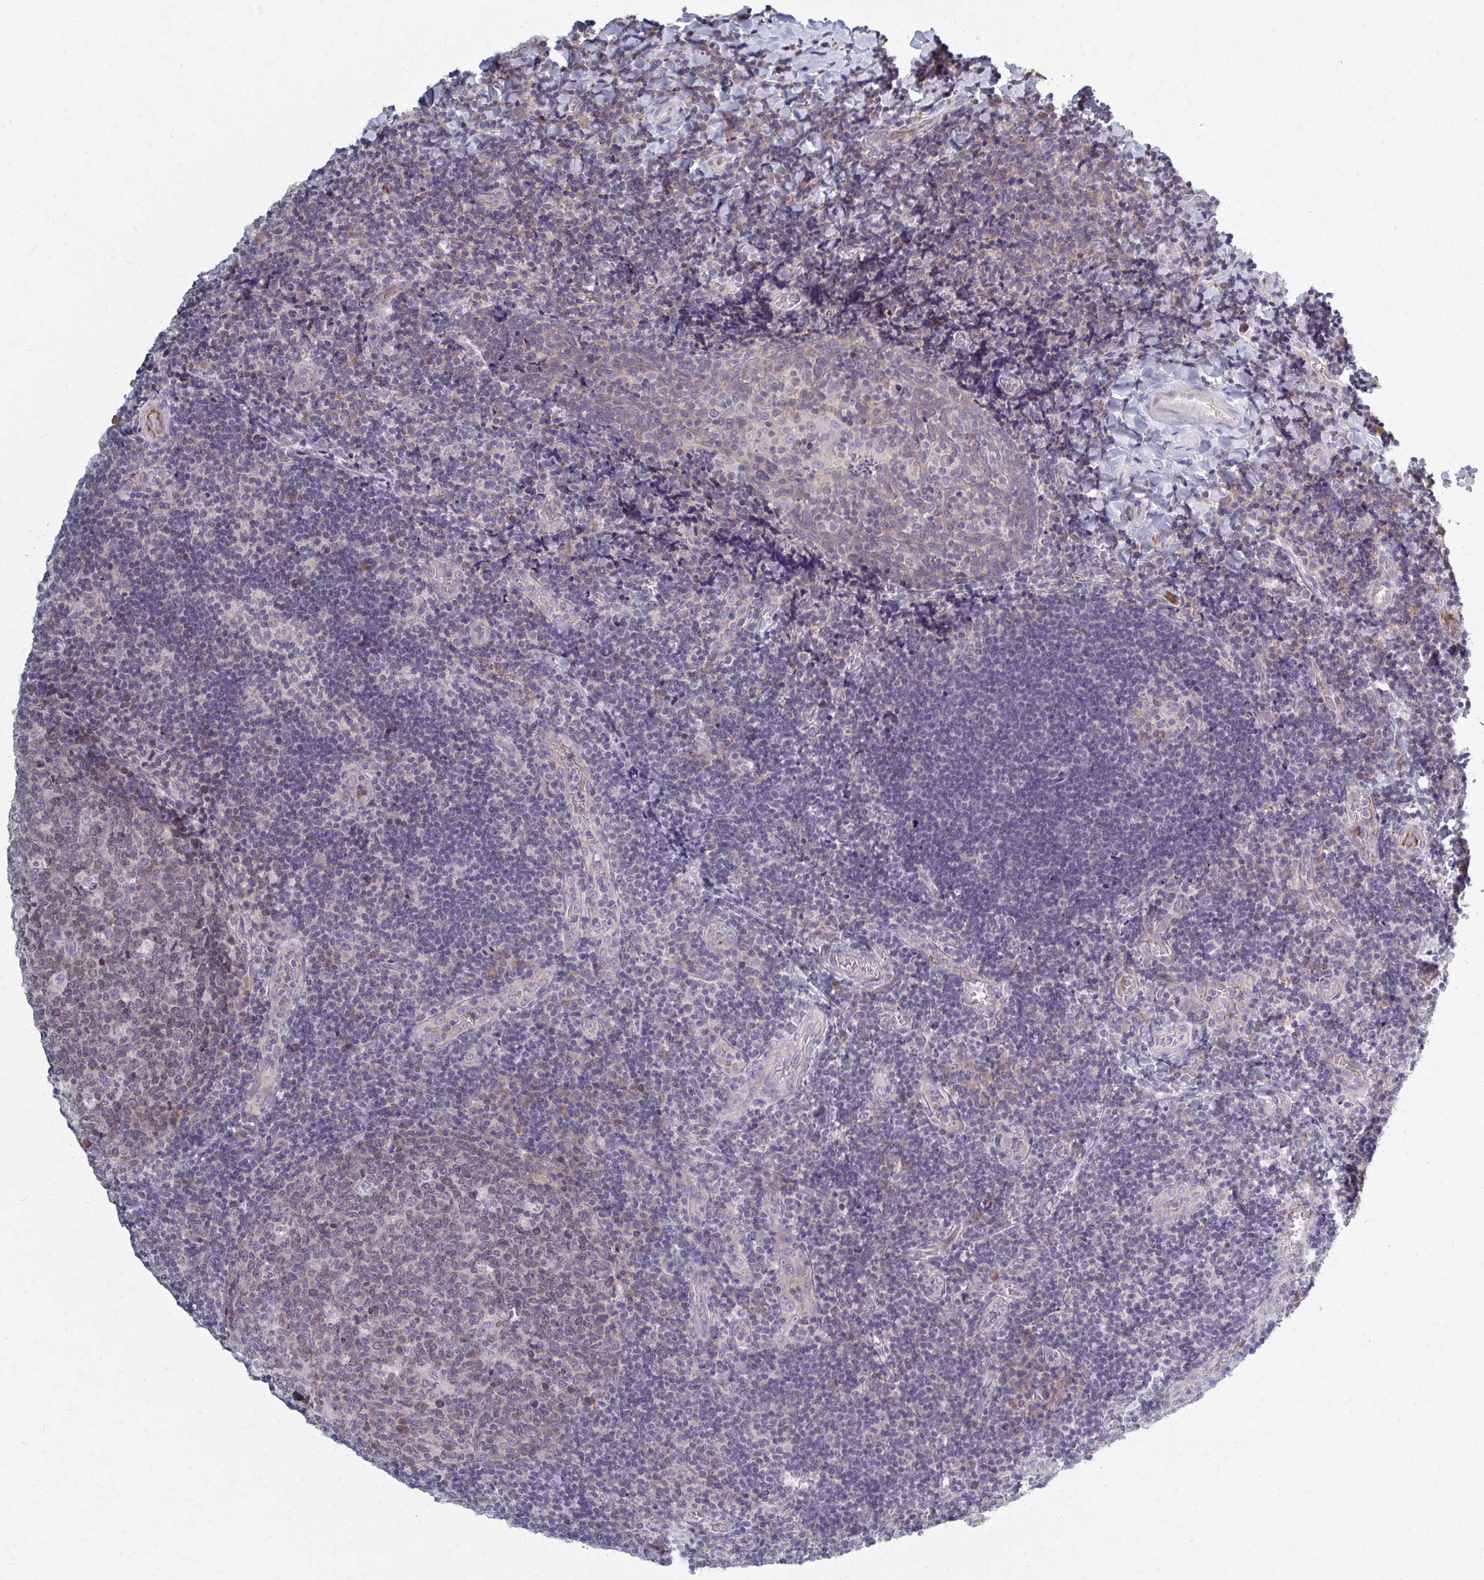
{"staining": {"intensity": "weak", "quantity": "<25%", "location": "nuclear"}, "tissue": "tonsil", "cell_type": "Germinal center cells", "image_type": "normal", "snomed": [{"axis": "morphology", "description": "Normal tissue, NOS"}, {"axis": "topography", "description": "Tonsil"}], "caption": "This is an immunohistochemistry (IHC) image of benign human tonsil. There is no expression in germinal center cells.", "gene": "MCRIP2", "patient": {"sex": "male", "age": 17}}